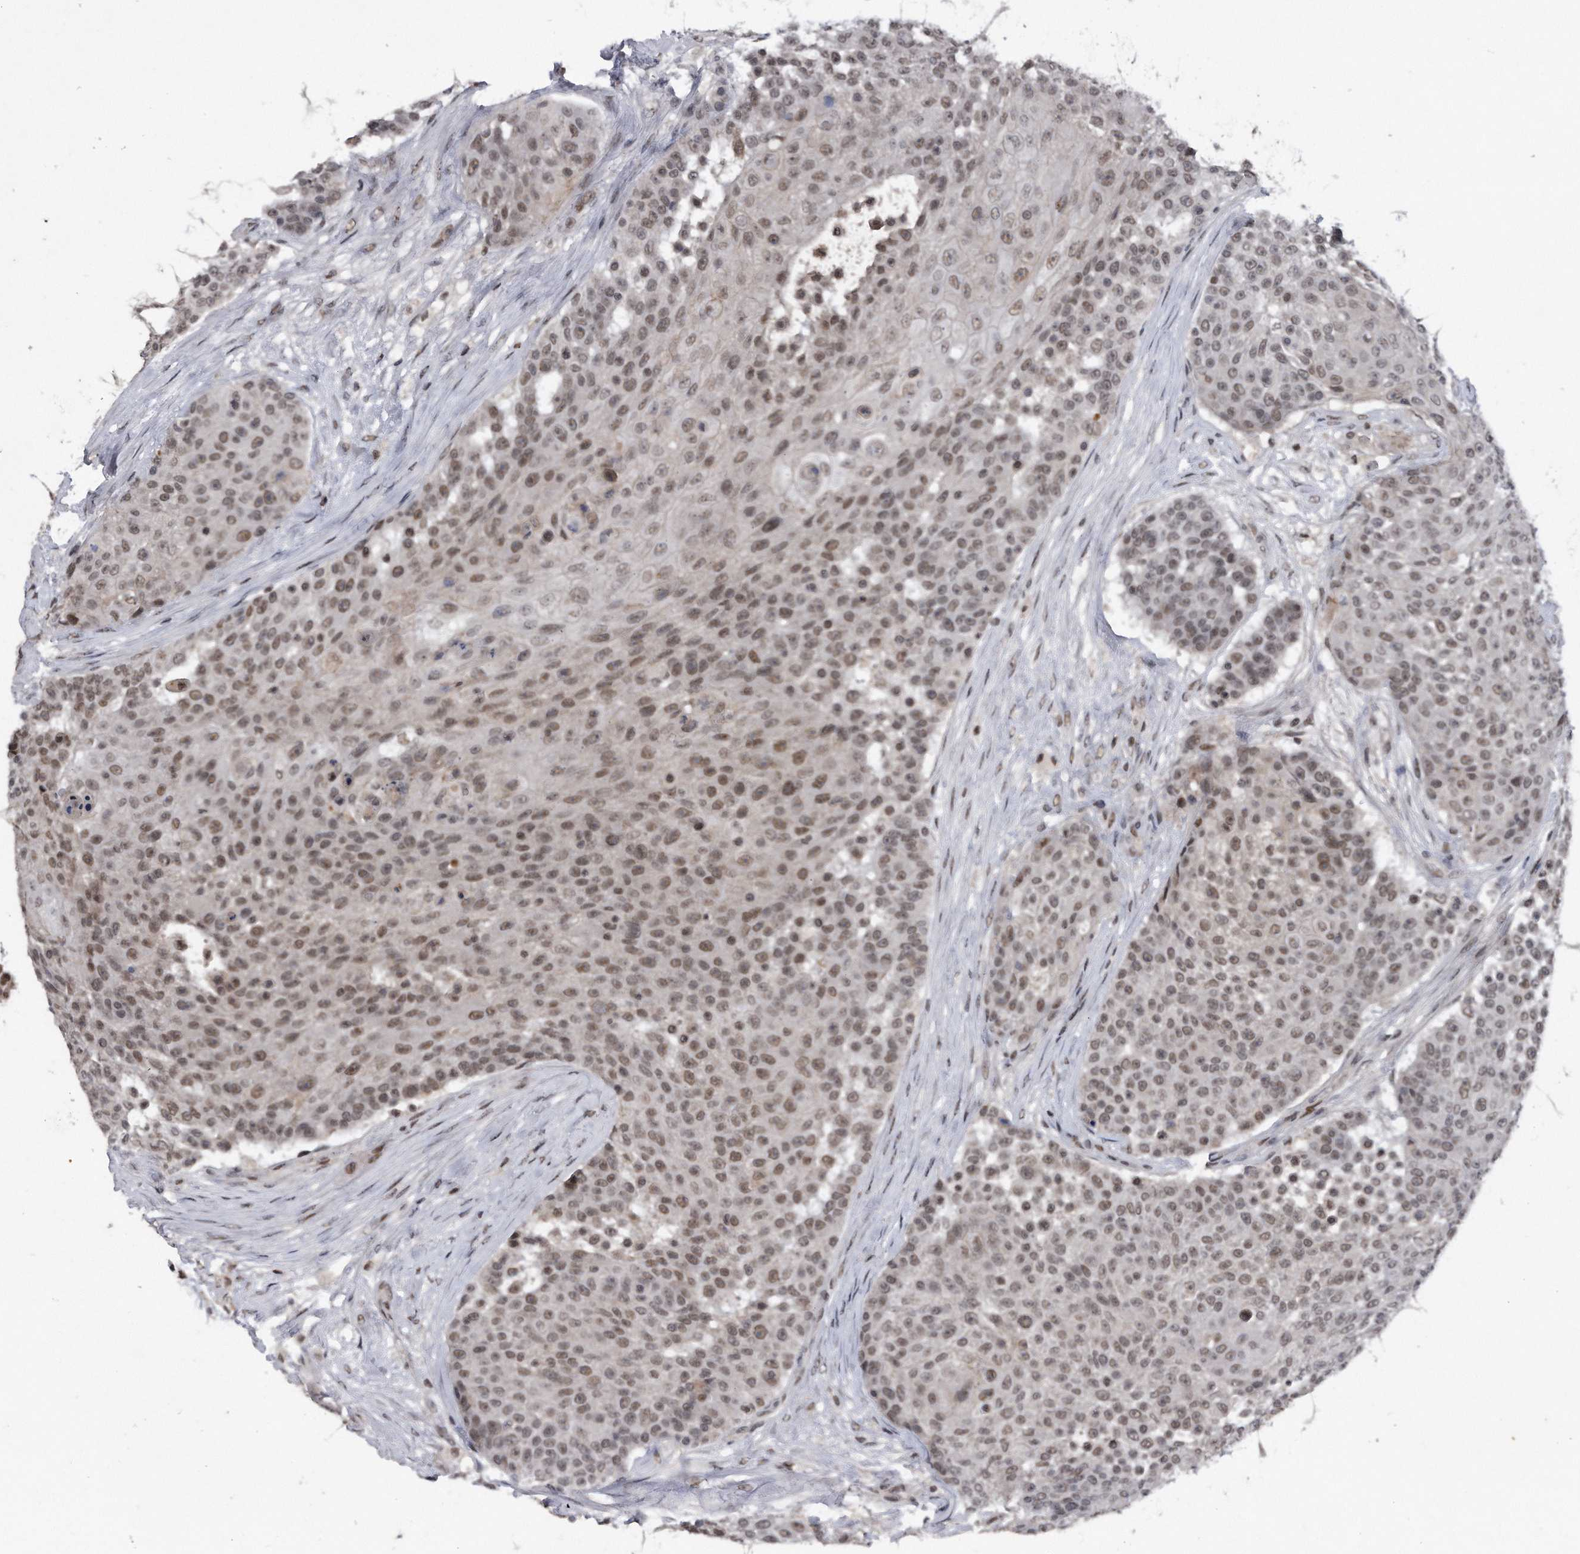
{"staining": {"intensity": "moderate", "quantity": ">75%", "location": "nuclear"}, "tissue": "urothelial cancer", "cell_type": "Tumor cells", "image_type": "cancer", "snomed": [{"axis": "morphology", "description": "Urothelial carcinoma, High grade"}, {"axis": "topography", "description": "Urinary bladder"}], "caption": "Protein expression analysis of human urothelial cancer reveals moderate nuclear expression in about >75% of tumor cells.", "gene": "VIRMA", "patient": {"sex": "female", "age": 63}}